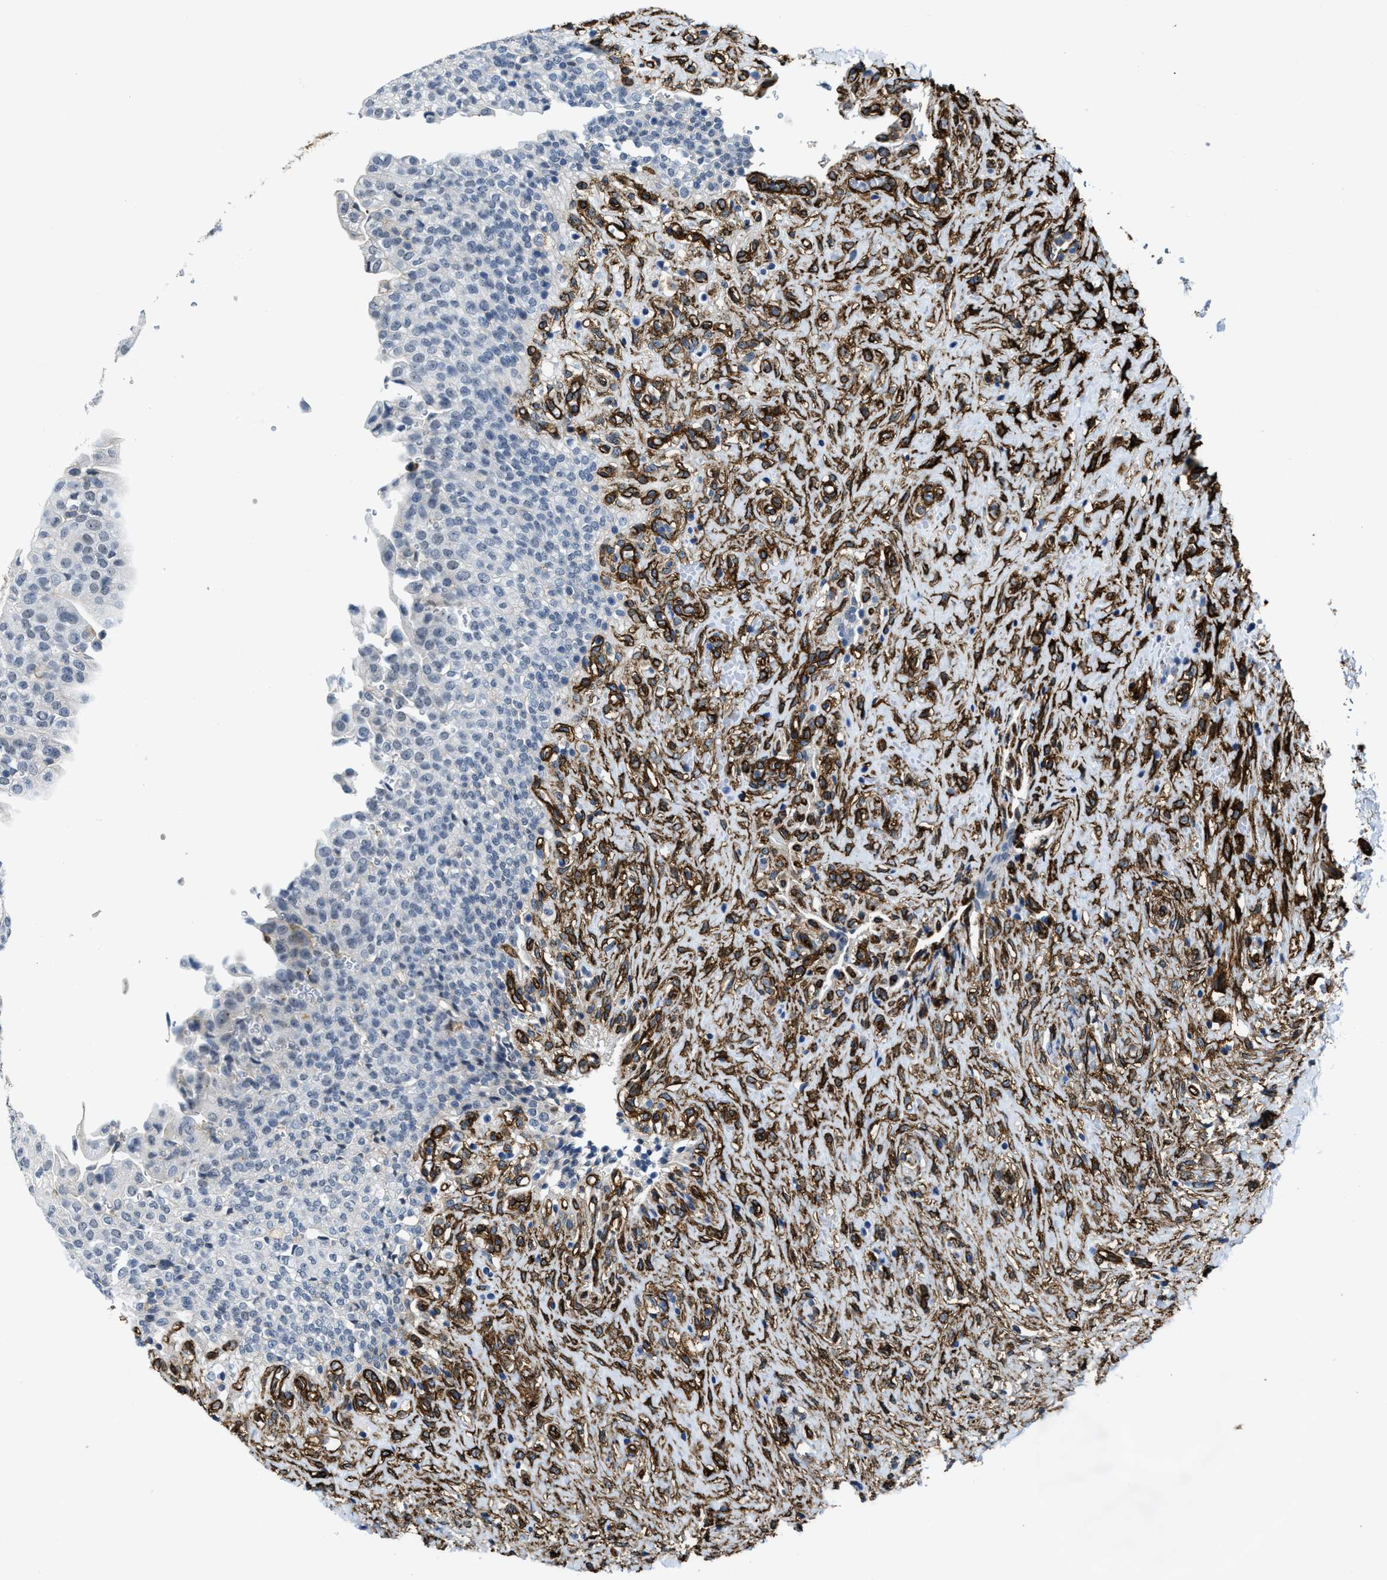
{"staining": {"intensity": "negative", "quantity": "none", "location": "none"}, "tissue": "urinary bladder", "cell_type": "Urothelial cells", "image_type": "normal", "snomed": [{"axis": "morphology", "description": "Urothelial carcinoma, High grade"}, {"axis": "topography", "description": "Urinary bladder"}], "caption": "Urothelial cells show no significant protein expression in benign urinary bladder.", "gene": "NAB1", "patient": {"sex": "male", "age": 46}}